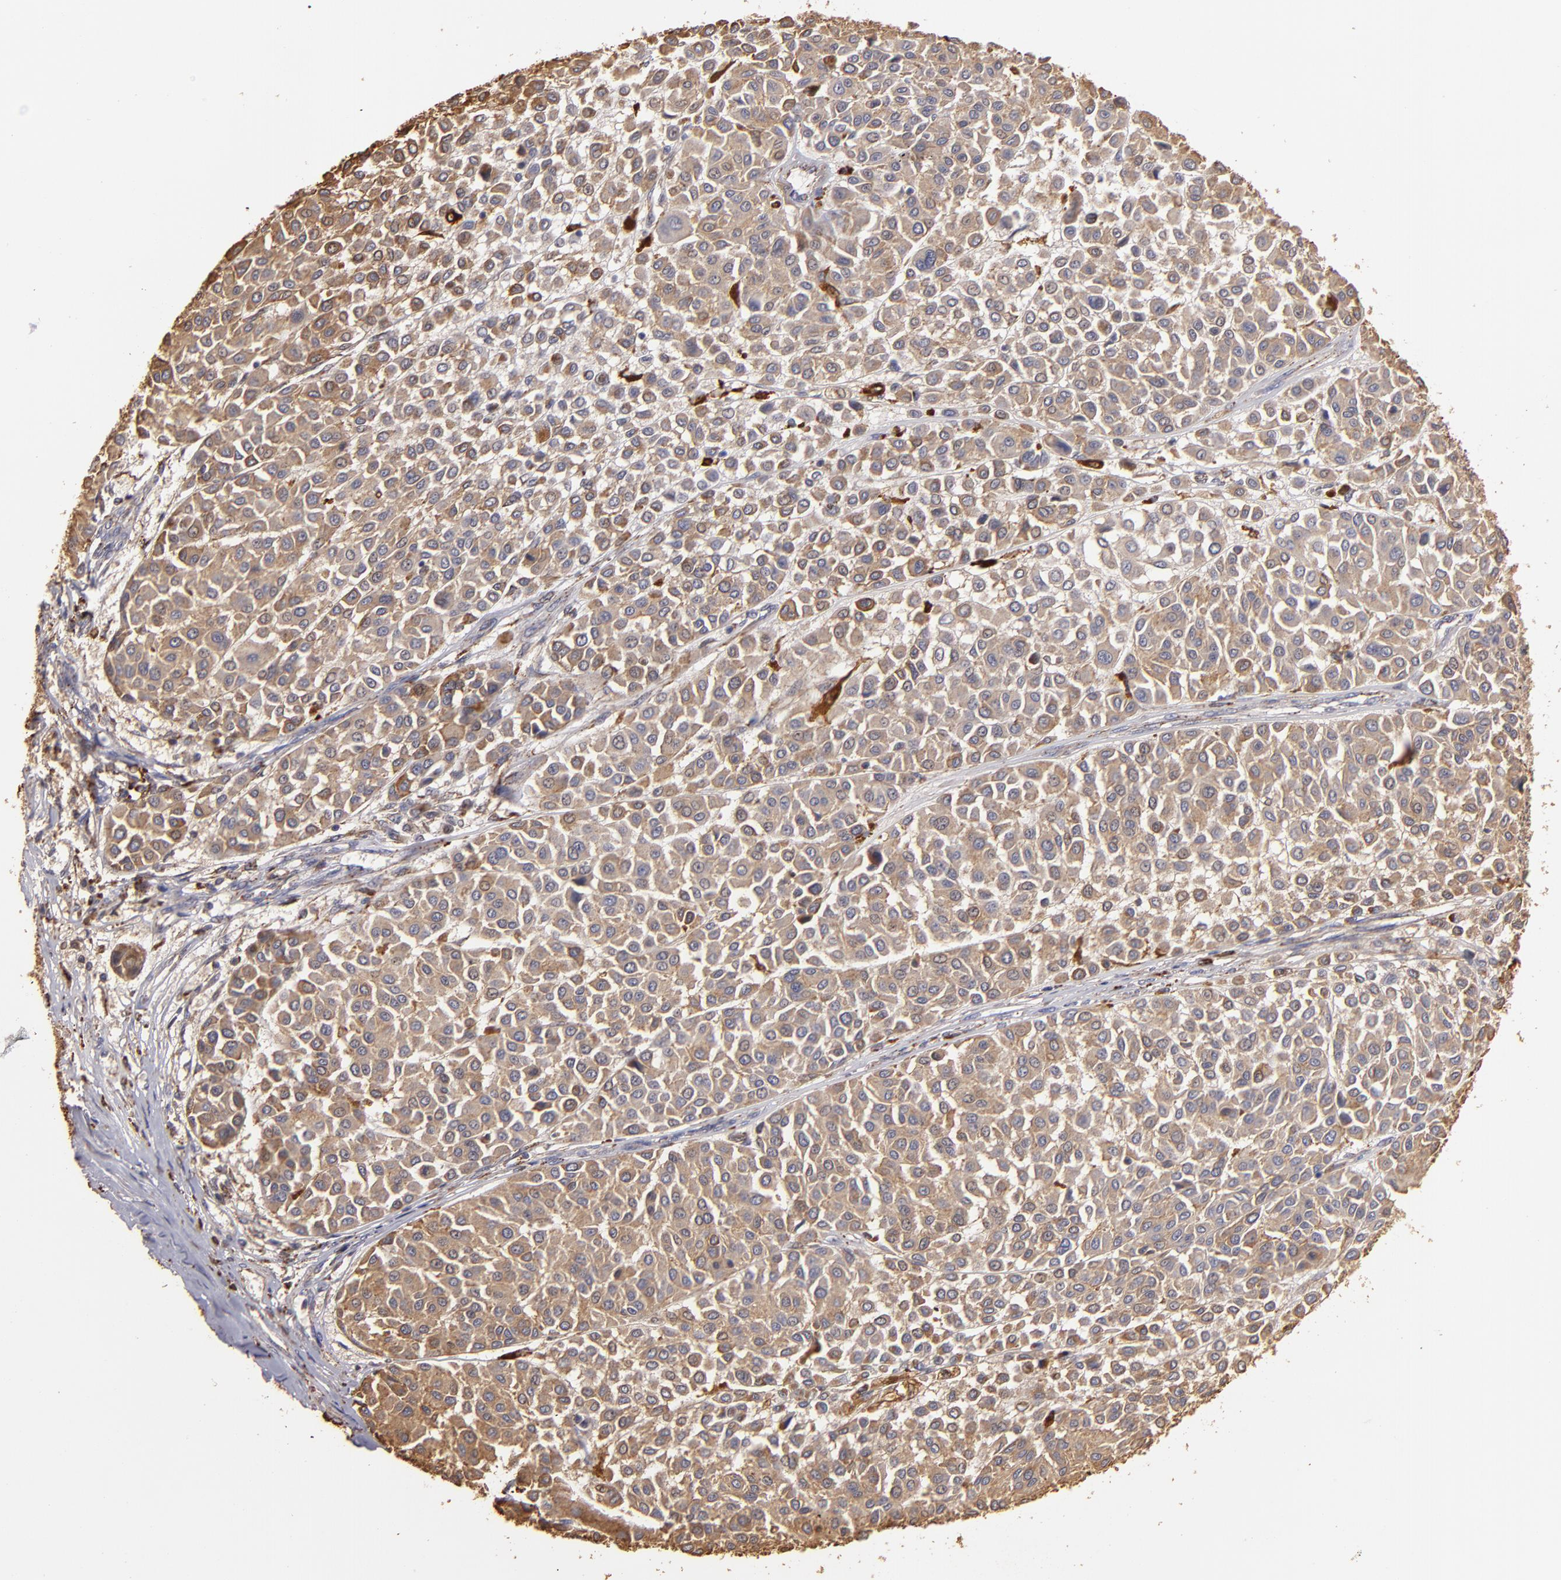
{"staining": {"intensity": "moderate", "quantity": ">75%", "location": "cytoplasmic/membranous"}, "tissue": "melanoma", "cell_type": "Tumor cells", "image_type": "cancer", "snomed": [{"axis": "morphology", "description": "Malignant melanoma, Metastatic site"}, {"axis": "topography", "description": "Soft tissue"}], "caption": "Brown immunohistochemical staining in human malignant melanoma (metastatic site) displays moderate cytoplasmic/membranous expression in about >75% of tumor cells.", "gene": "TRAF1", "patient": {"sex": "male", "age": 41}}